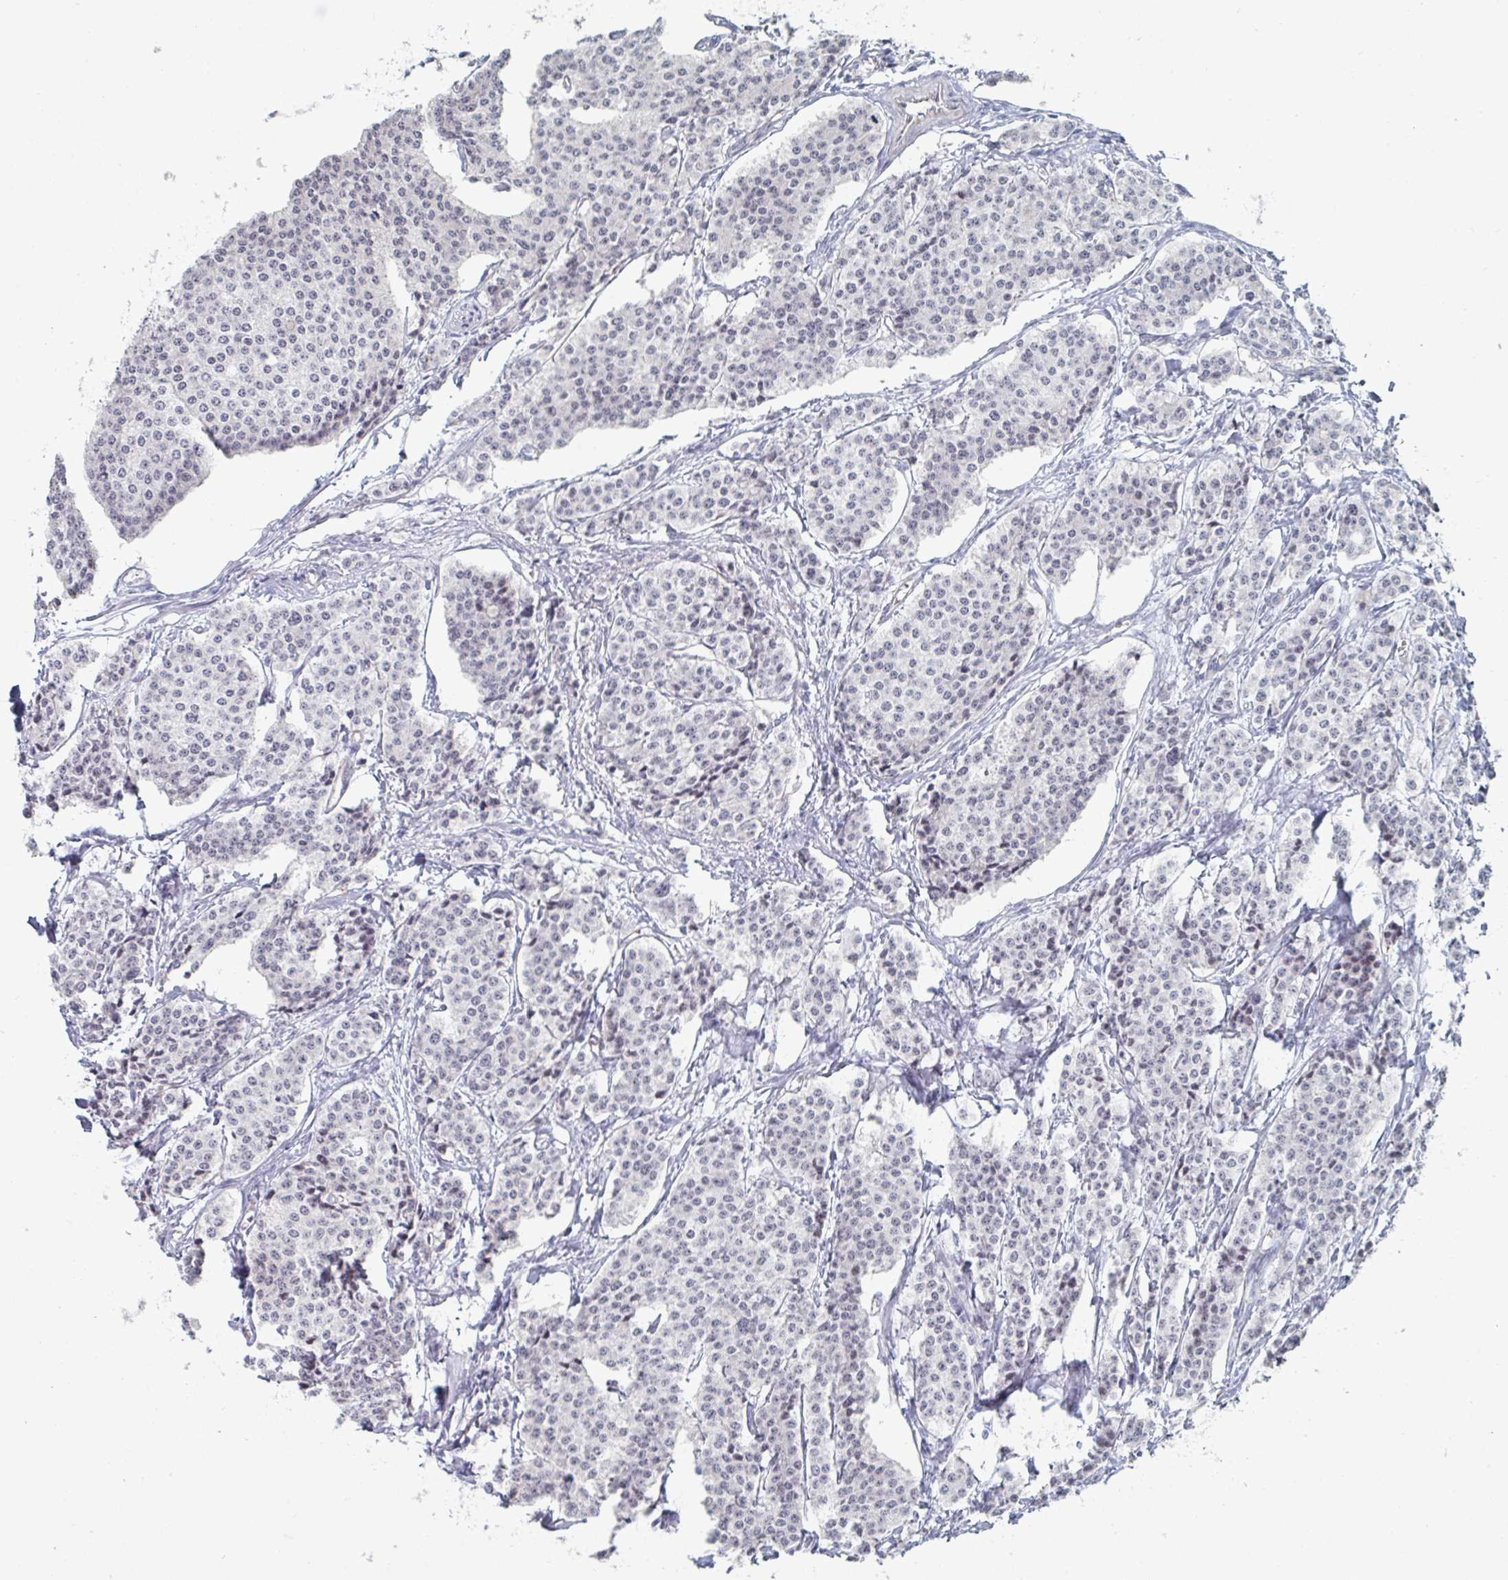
{"staining": {"intensity": "negative", "quantity": "none", "location": "none"}, "tissue": "carcinoid", "cell_type": "Tumor cells", "image_type": "cancer", "snomed": [{"axis": "morphology", "description": "Carcinoid, malignant, NOS"}, {"axis": "topography", "description": "Small intestine"}], "caption": "Malignant carcinoid was stained to show a protein in brown. There is no significant expression in tumor cells. (DAB IHC, high magnification).", "gene": "FOXA1", "patient": {"sex": "female", "age": 64}}